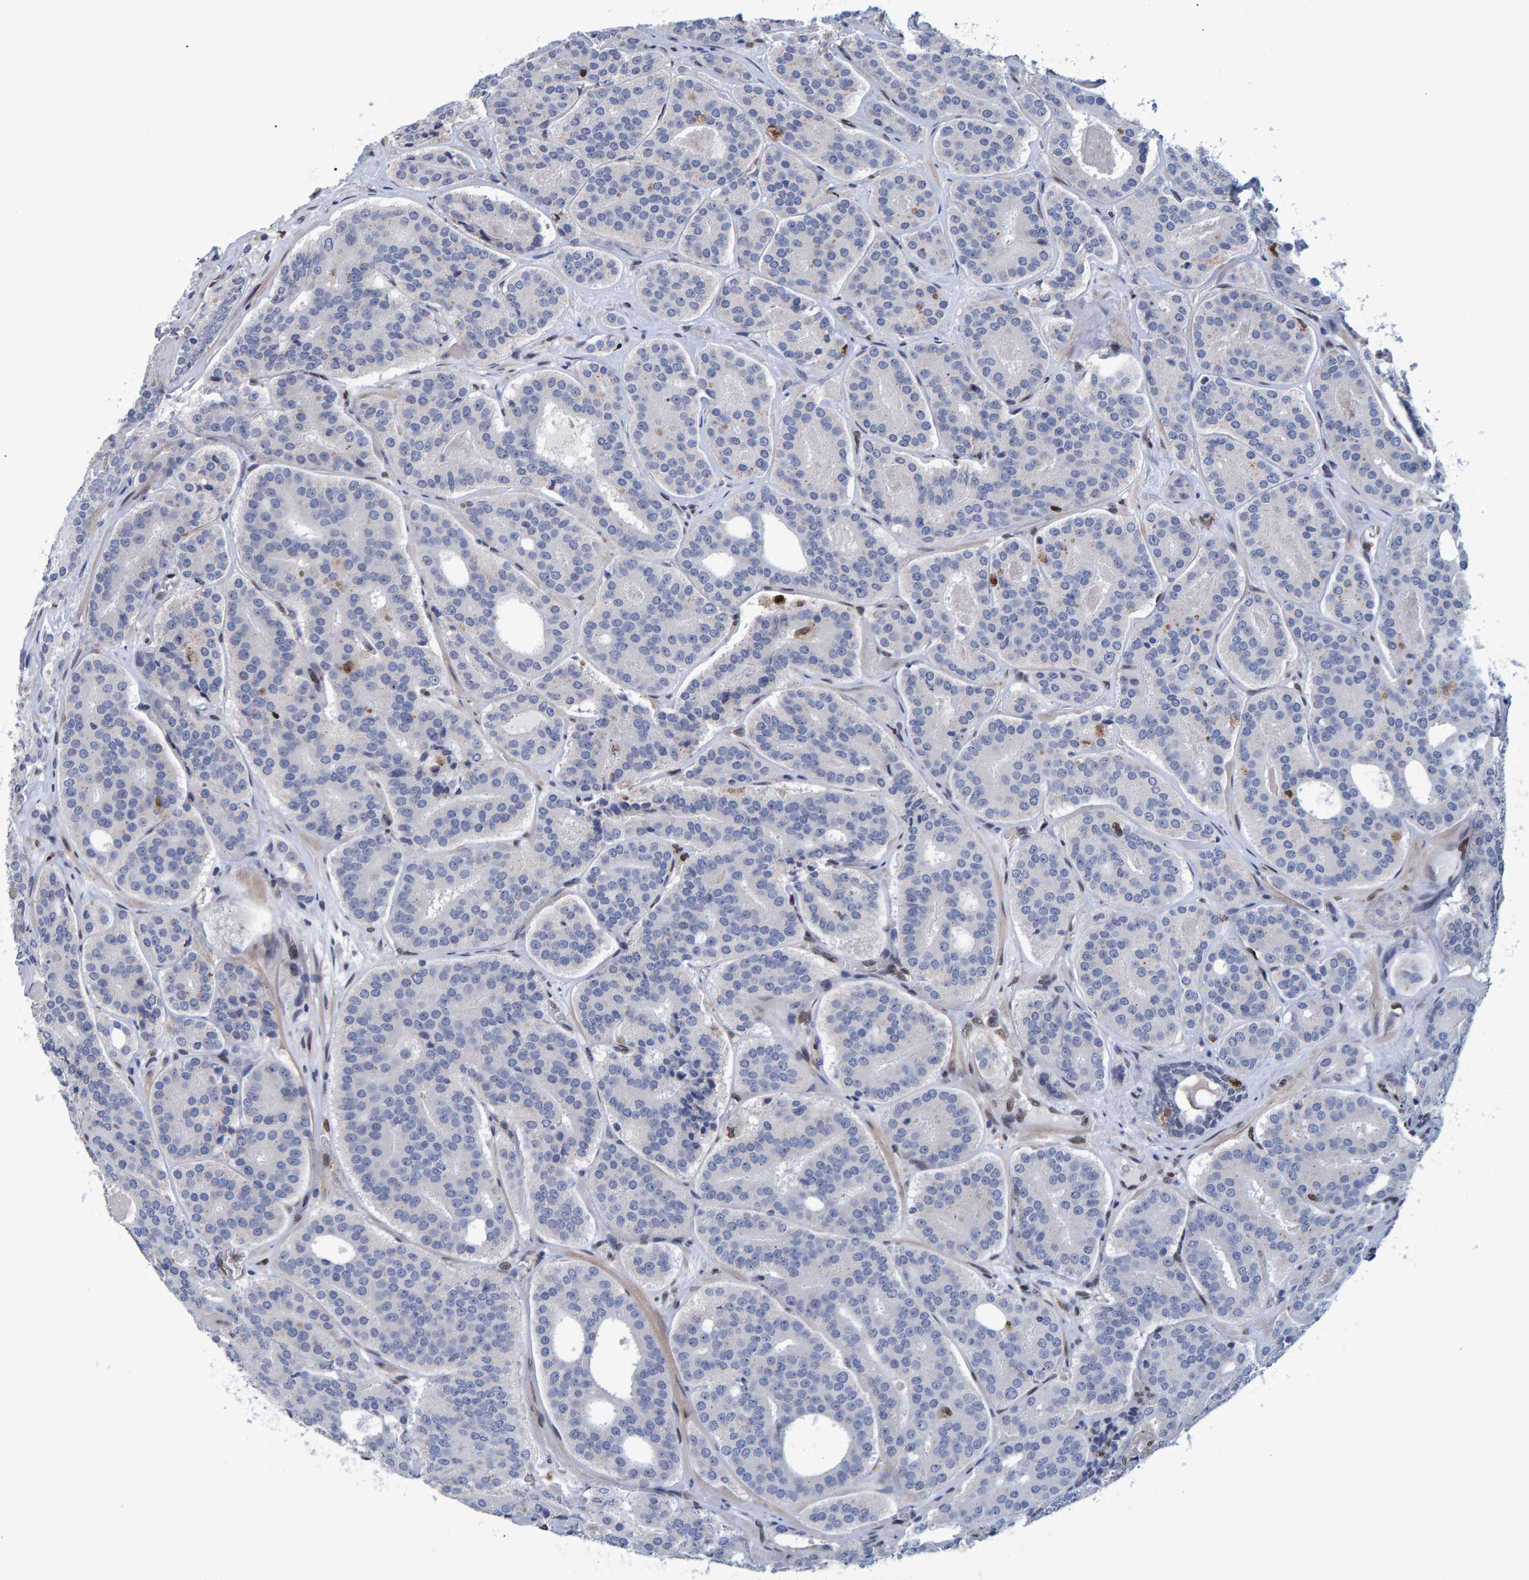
{"staining": {"intensity": "negative", "quantity": "none", "location": "none"}, "tissue": "prostate cancer", "cell_type": "Tumor cells", "image_type": "cancer", "snomed": [{"axis": "morphology", "description": "Adenocarcinoma, High grade"}, {"axis": "topography", "description": "Prostate"}], "caption": "This micrograph is of prostate cancer stained with immunohistochemistry (IHC) to label a protein in brown with the nuclei are counter-stained blue. There is no positivity in tumor cells.", "gene": "QKI", "patient": {"sex": "male", "age": 60}}